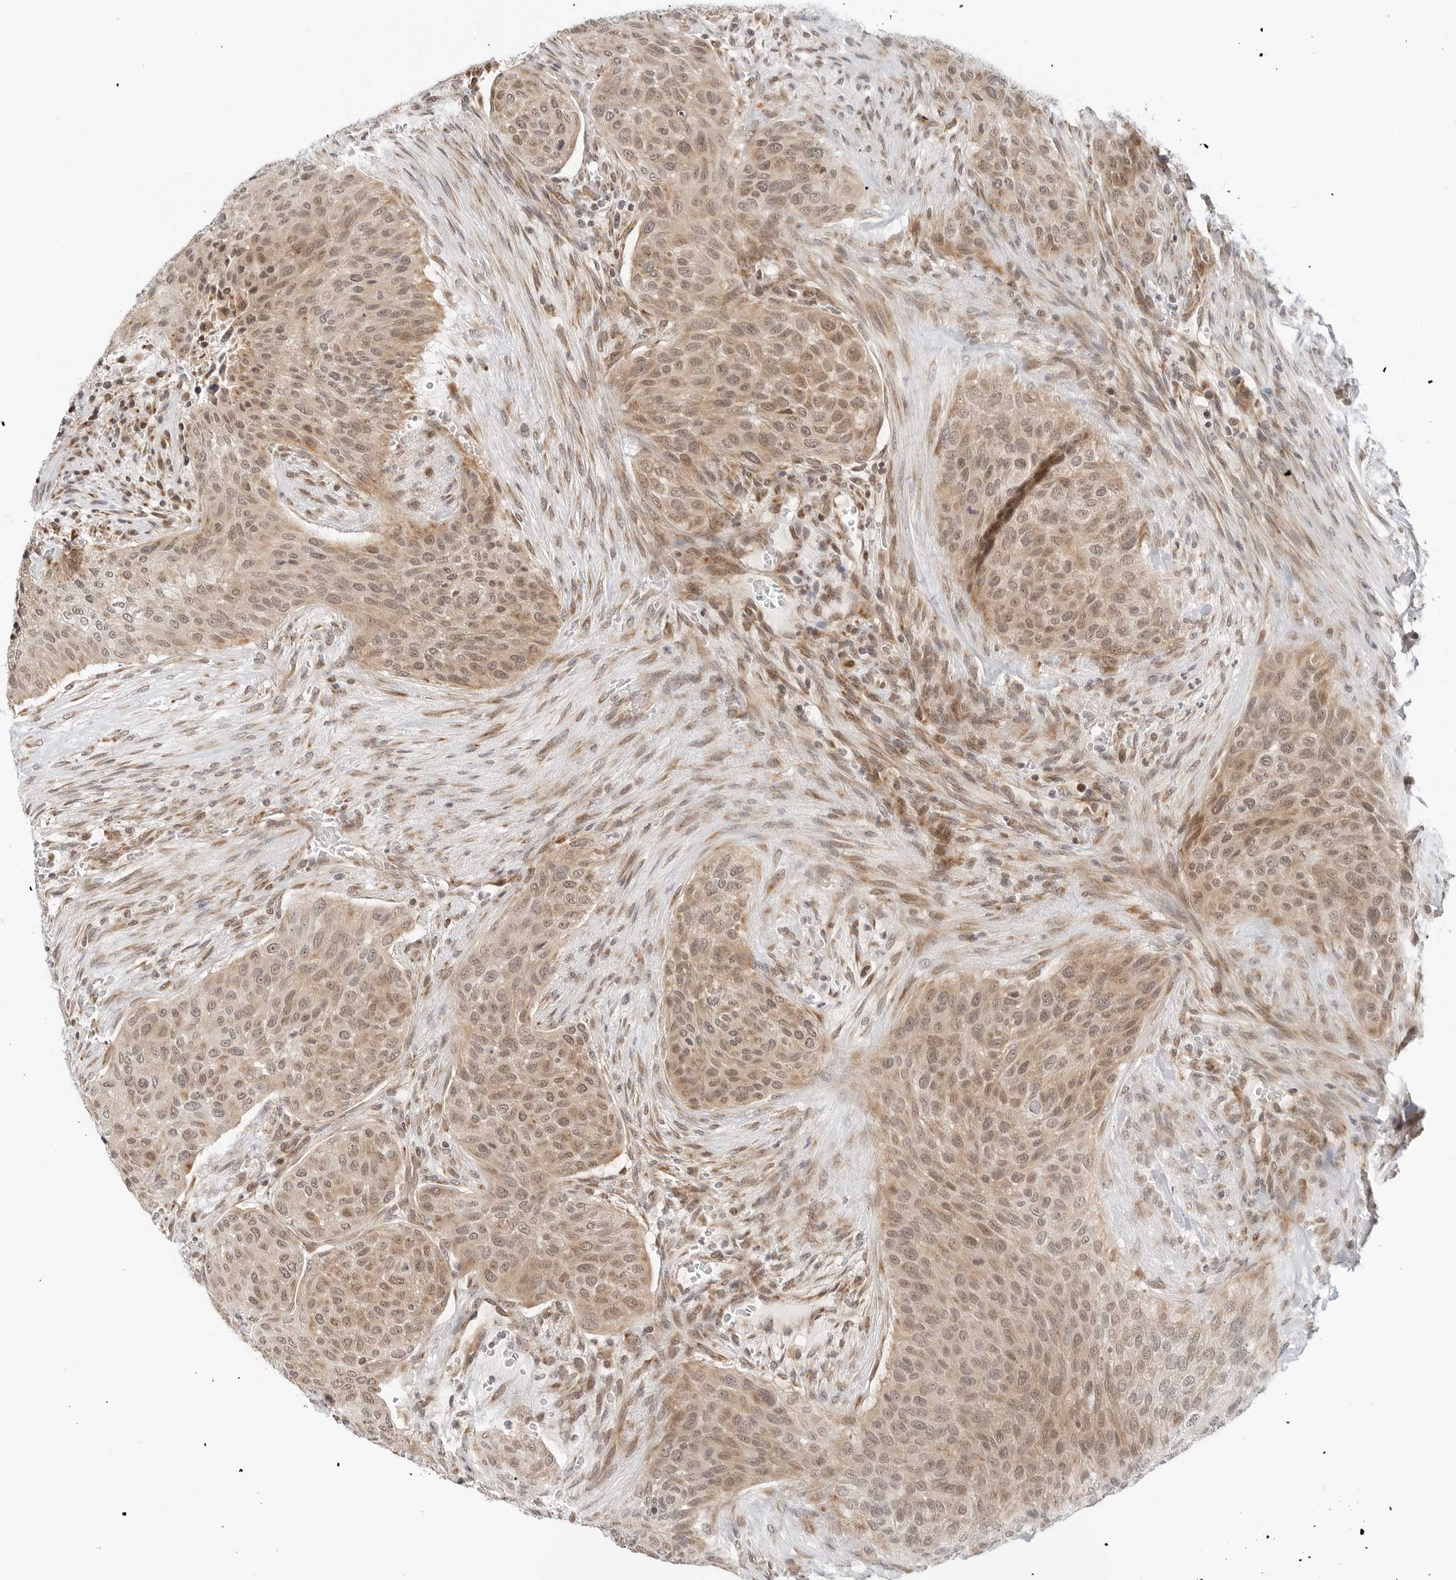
{"staining": {"intensity": "weak", "quantity": ">75%", "location": "cytoplasmic/membranous,nuclear"}, "tissue": "urothelial cancer", "cell_type": "Tumor cells", "image_type": "cancer", "snomed": [{"axis": "morphology", "description": "Urothelial carcinoma, High grade"}, {"axis": "topography", "description": "Urinary bladder"}], "caption": "Tumor cells show low levels of weak cytoplasmic/membranous and nuclear positivity in approximately >75% of cells in high-grade urothelial carcinoma.", "gene": "POLR3GL", "patient": {"sex": "male", "age": 35}}